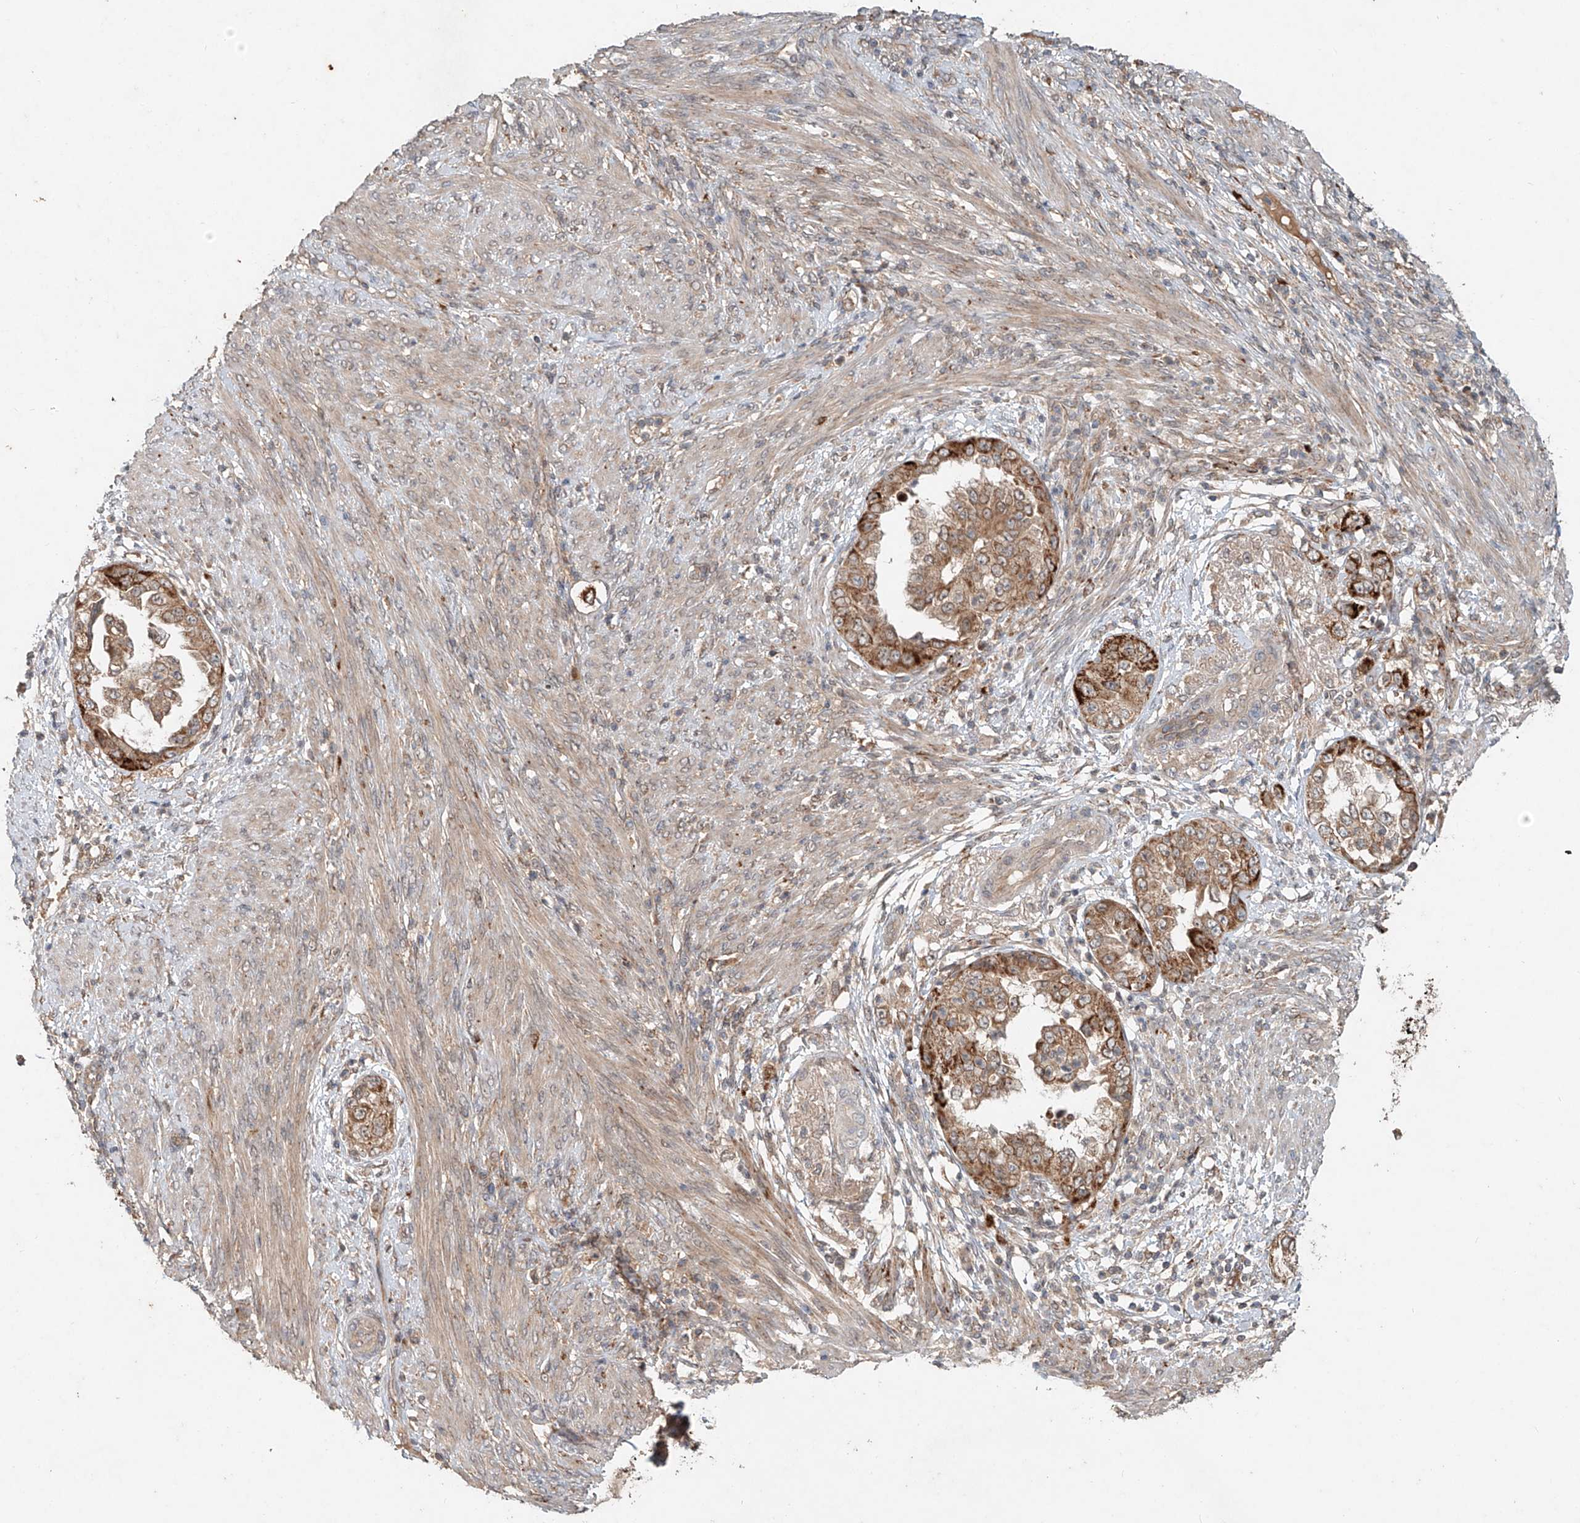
{"staining": {"intensity": "moderate", "quantity": ">75%", "location": "cytoplasmic/membranous"}, "tissue": "endometrial cancer", "cell_type": "Tumor cells", "image_type": "cancer", "snomed": [{"axis": "morphology", "description": "Adenocarcinoma, NOS"}, {"axis": "topography", "description": "Endometrium"}], "caption": "The immunohistochemical stain shows moderate cytoplasmic/membranous staining in tumor cells of endometrial adenocarcinoma tissue. (Brightfield microscopy of DAB IHC at high magnification).", "gene": "IER5", "patient": {"sex": "female", "age": 85}}